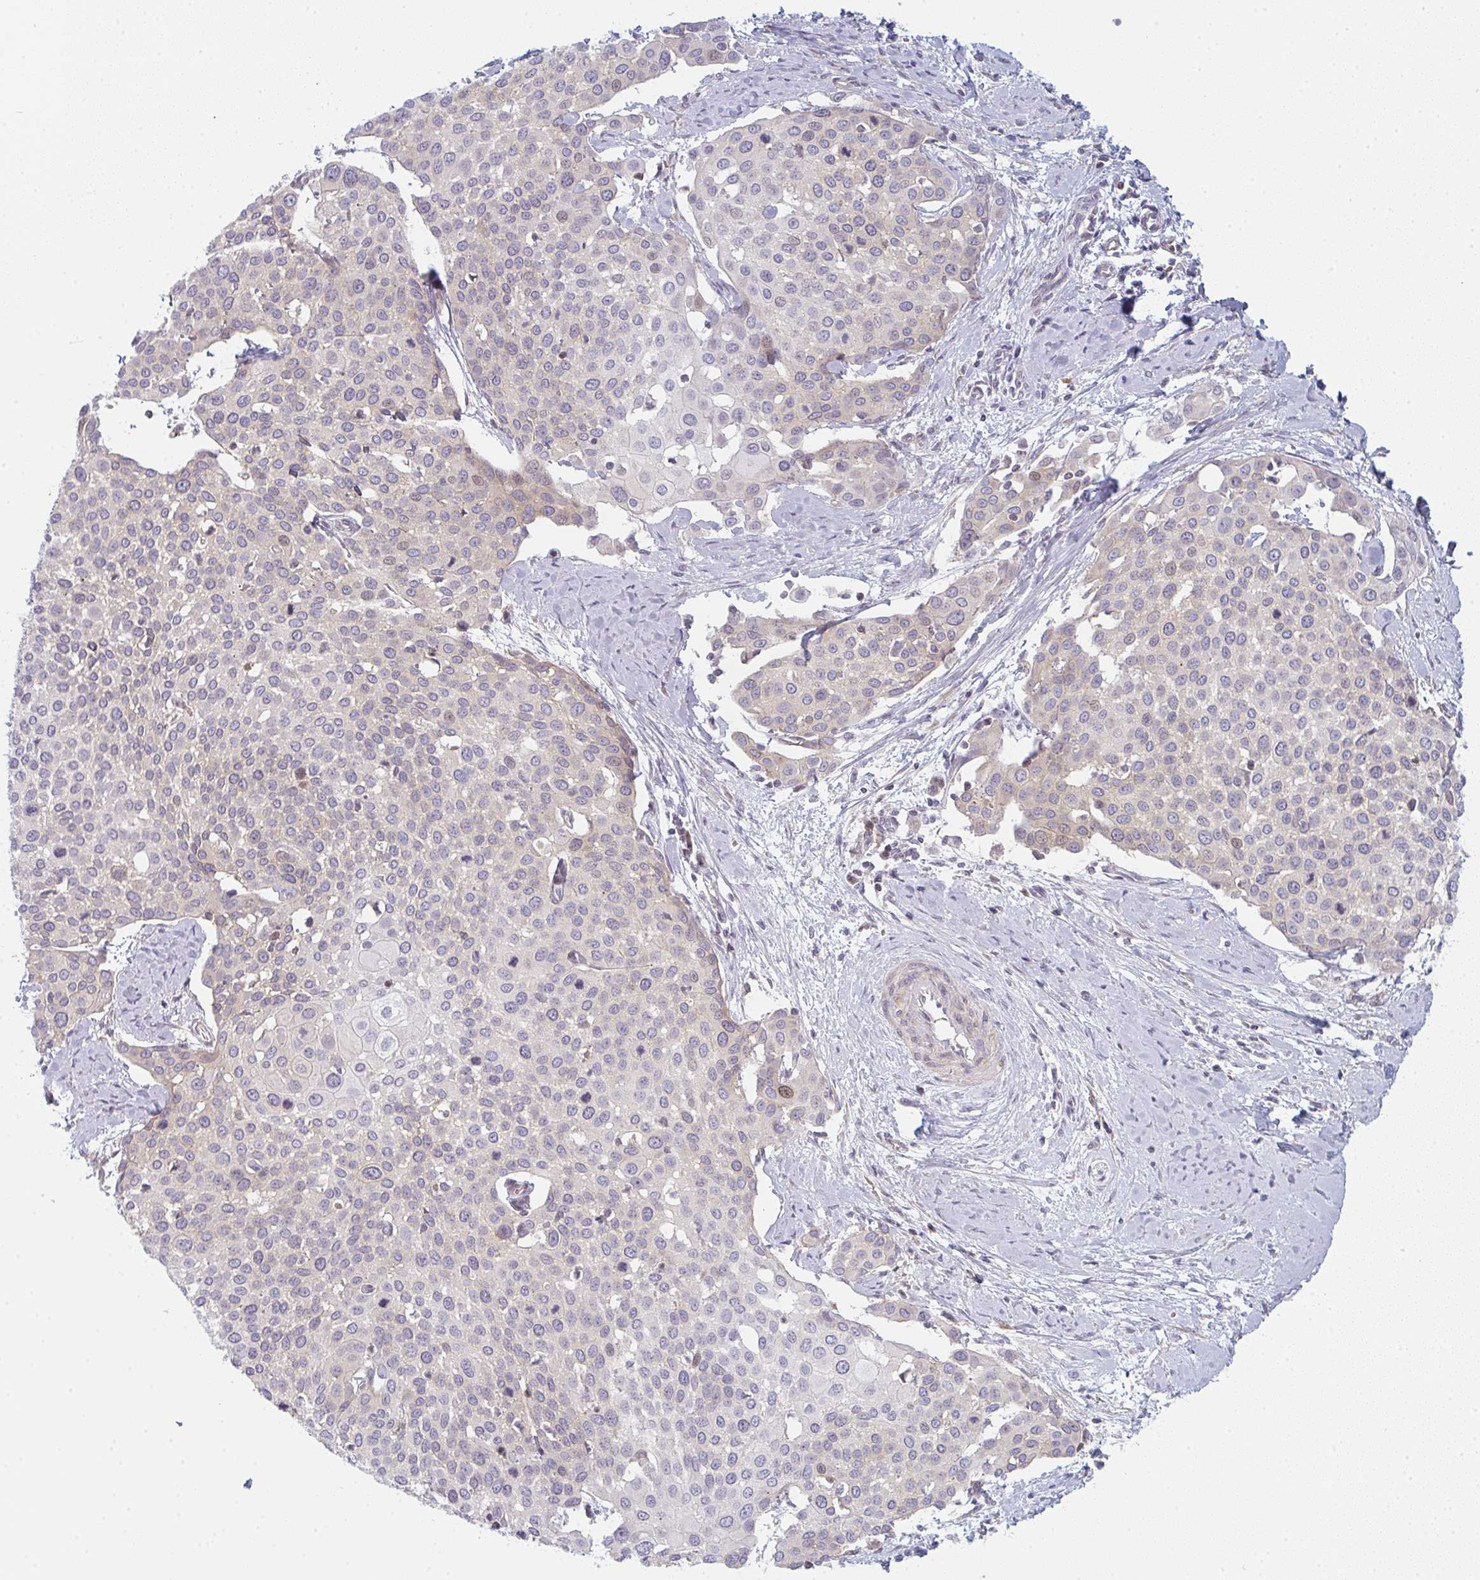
{"staining": {"intensity": "negative", "quantity": "none", "location": "none"}, "tissue": "cervical cancer", "cell_type": "Tumor cells", "image_type": "cancer", "snomed": [{"axis": "morphology", "description": "Squamous cell carcinoma, NOS"}, {"axis": "topography", "description": "Cervix"}], "caption": "DAB immunohistochemical staining of cervical cancer reveals no significant positivity in tumor cells.", "gene": "TMEM237", "patient": {"sex": "female", "age": 44}}